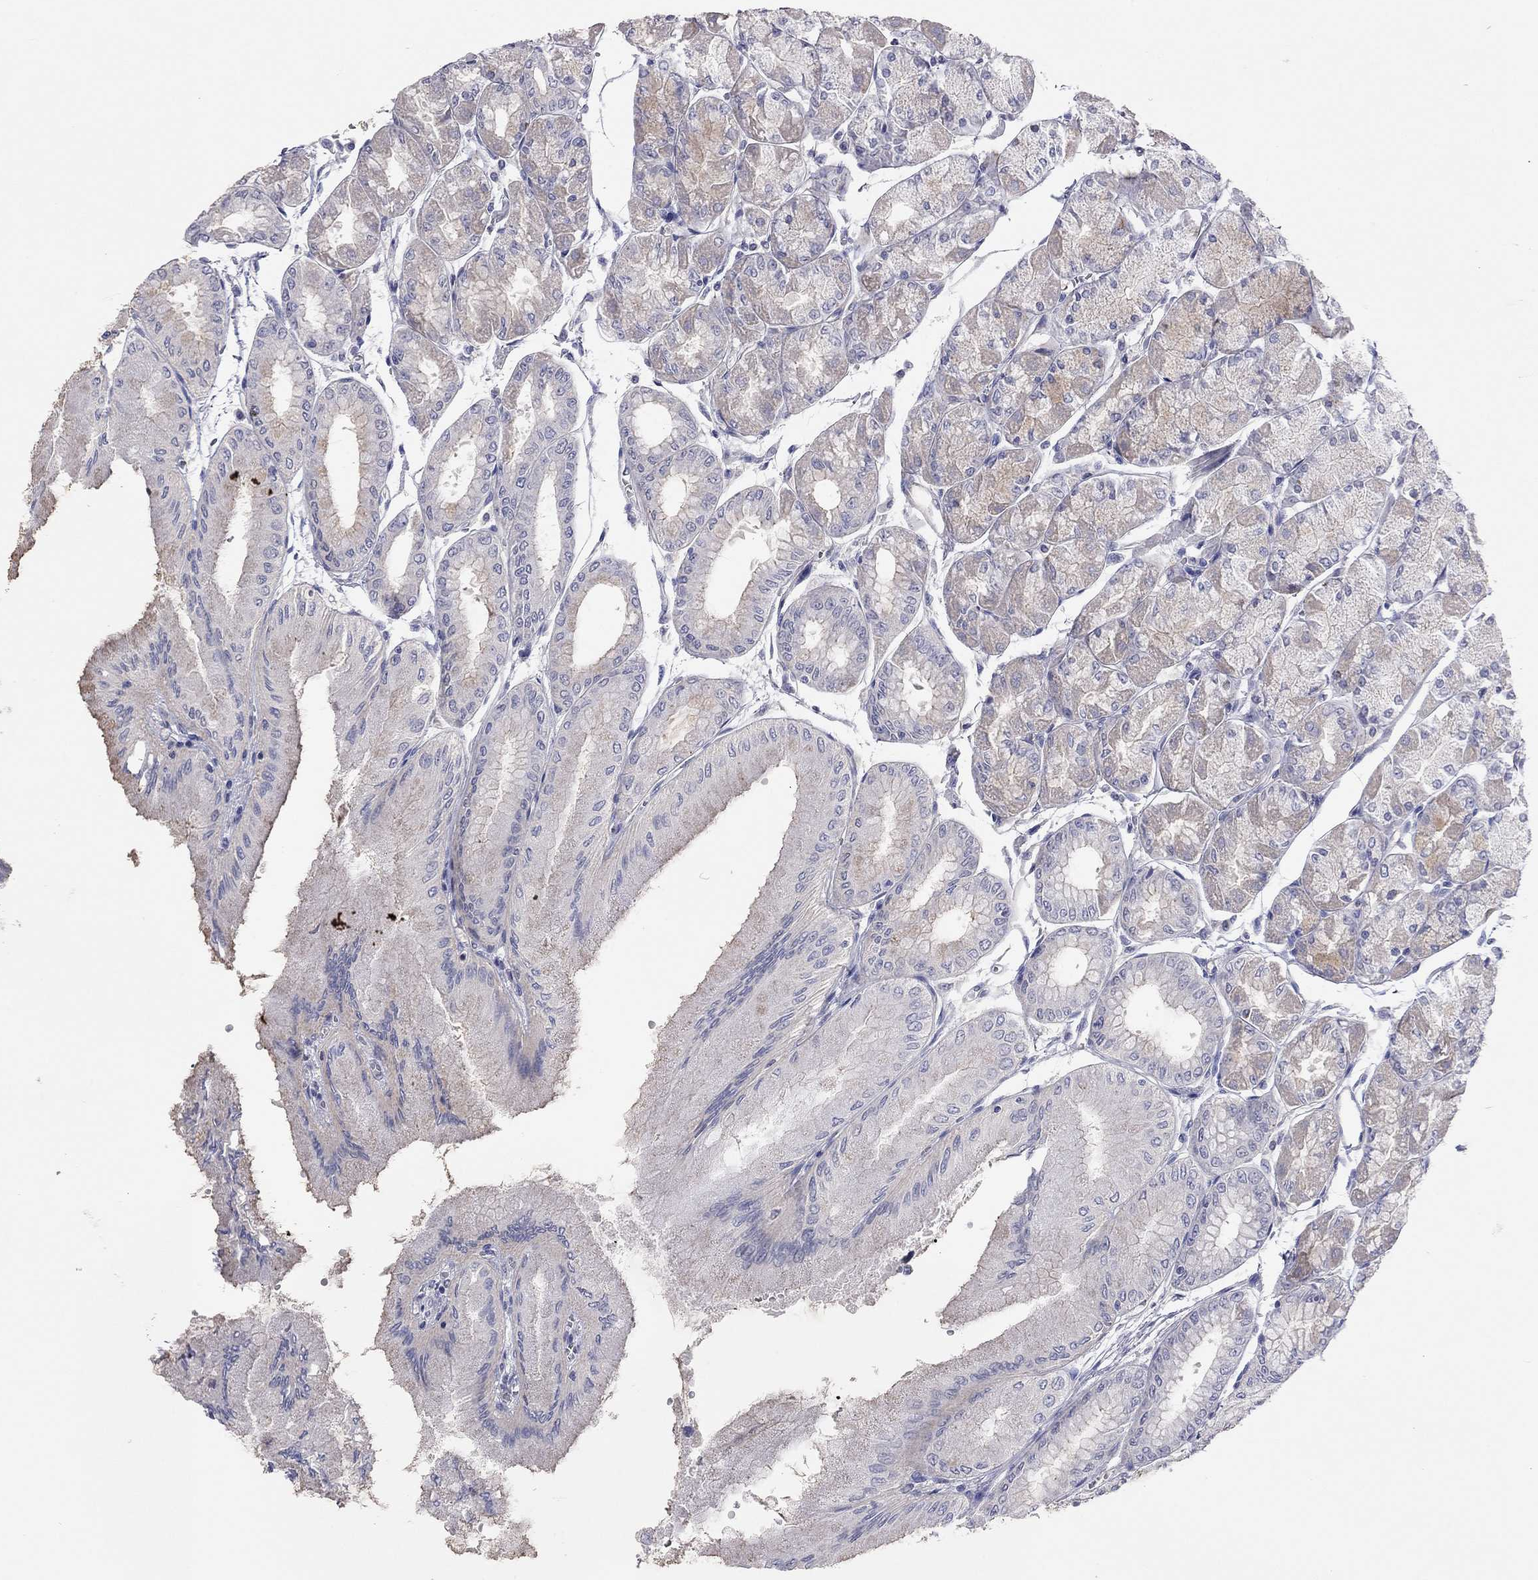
{"staining": {"intensity": "moderate", "quantity": "<25%", "location": "cytoplasmic/membranous"}, "tissue": "stomach", "cell_type": "Glandular cells", "image_type": "normal", "snomed": [{"axis": "morphology", "description": "Normal tissue, NOS"}, {"axis": "topography", "description": "Stomach, upper"}], "caption": "Immunohistochemical staining of normal stomach reveals moderate cytoplasmic/membranous protein staining in approximately <25% of glandular cells.", "gene": "KCNB1", "patient": {"sex": "male", "age": 60}}